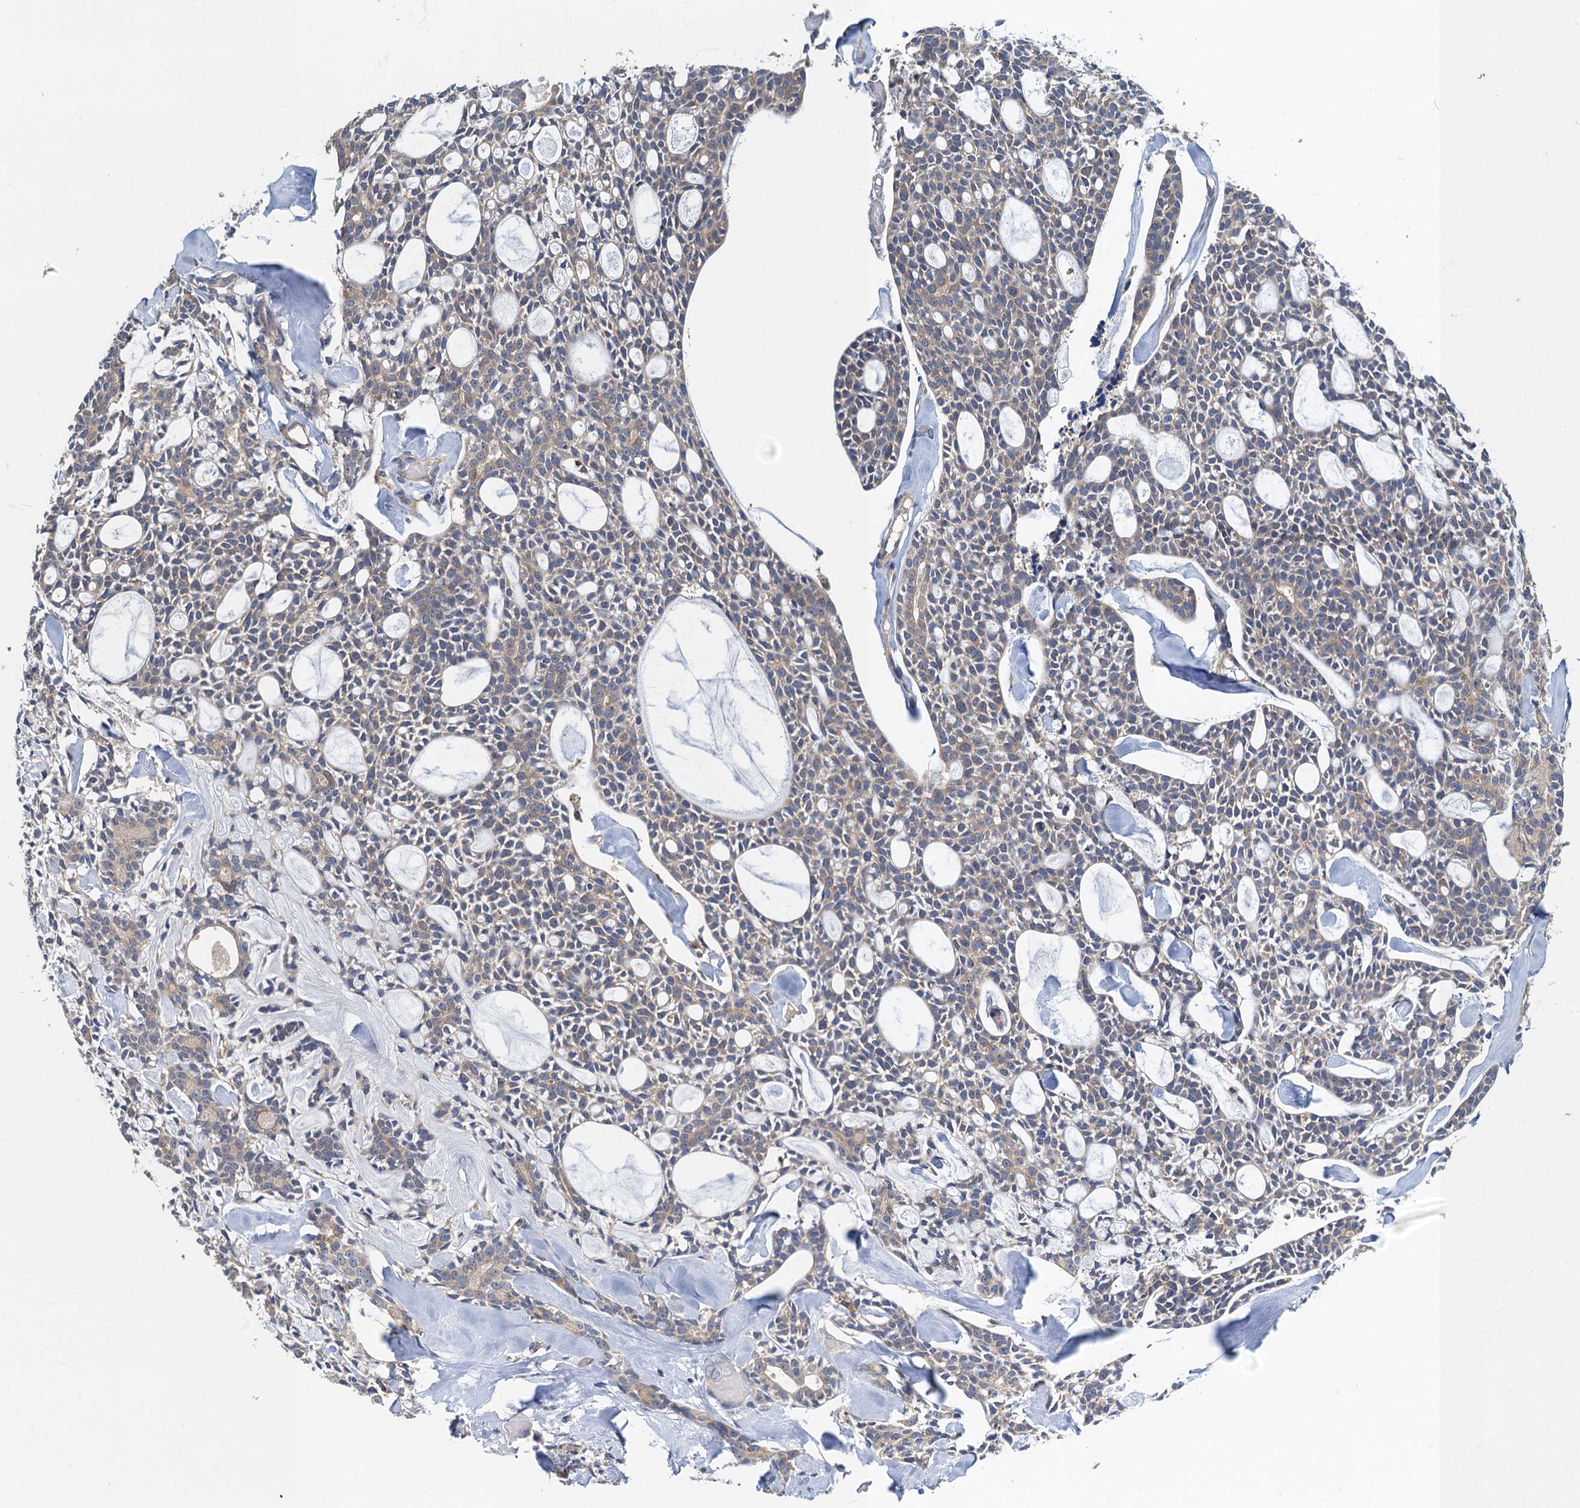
{"staining": {"intensity": "negative", "quantity": "none", "location": "none"}, "tissue": "head and neck cancer", "cell_type": "Tumor cells", "image_type": "cancer", "snomed": [{"axis": "morphology", "description": "Adenocarcinoma, NOS"}, {"axis": "topography", "description": "Salivary gland"}, {"axis": "topography", "description": "Head-Neck"}], "caption": "Human head and neck cancer stained for a protein using immunohistochemistry shows no expression in tumor cells.", "gene": "SNAP29", "patient": {"sex": "male", "age": 55}}